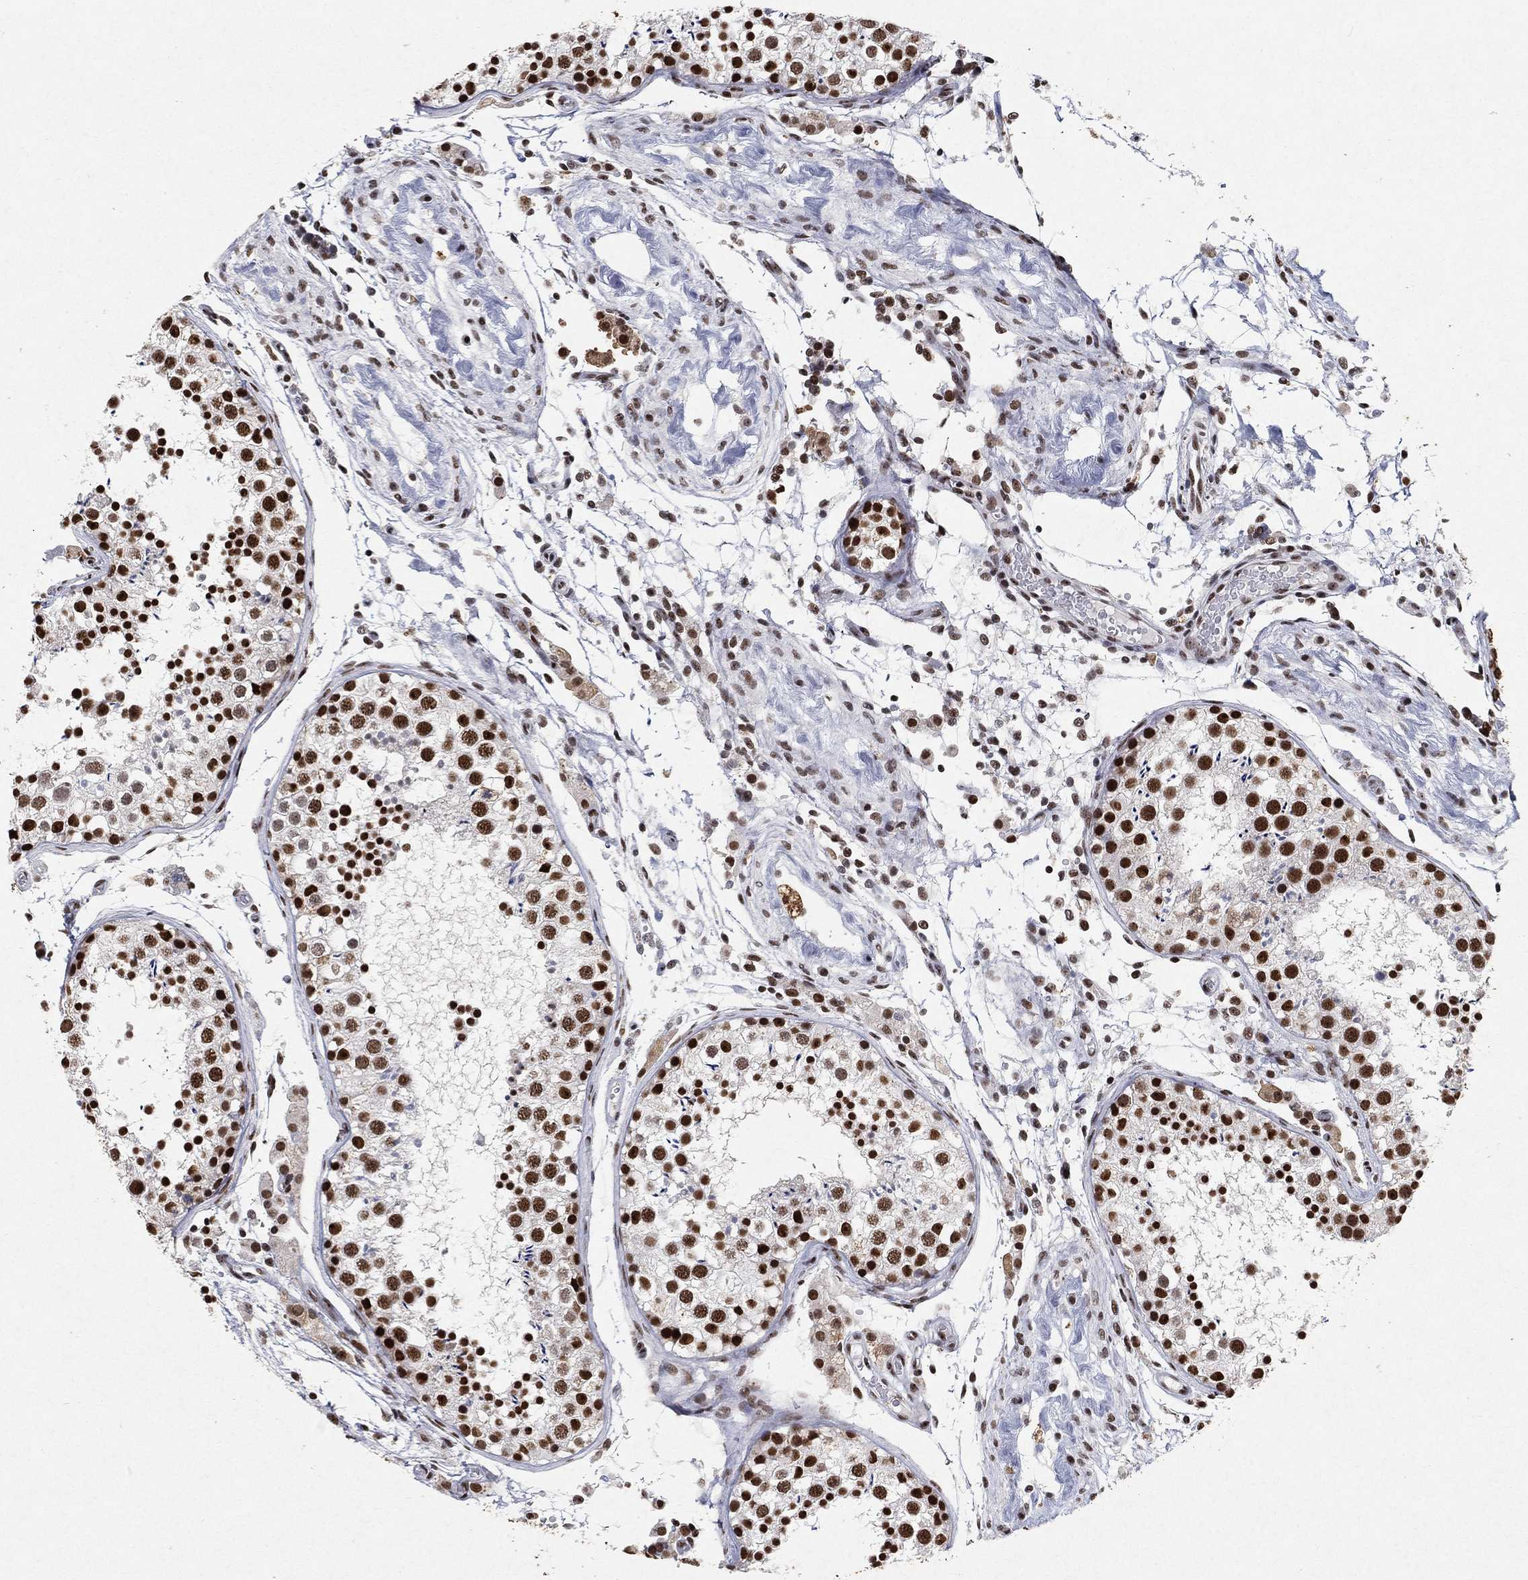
{"staining": {"intensity": "strong", "quantity": ">75%", "location": "nuclear"}, "tissue": "testis", "cell_type": "Cells in seminiferous ducts", "image_type": "normal", "snomed": [{"axis": "morphology", "description": "Normal tissue, NOS"}, {"axis": "topography", "description": "Testis"}], "caption": "Testis stained with immunohistochemistry reveals strong nuclear staining in about >75% of cells in seminiferous ducts.", "gene": "DDX27", "patient": {"sex": "male", "age": 29}}